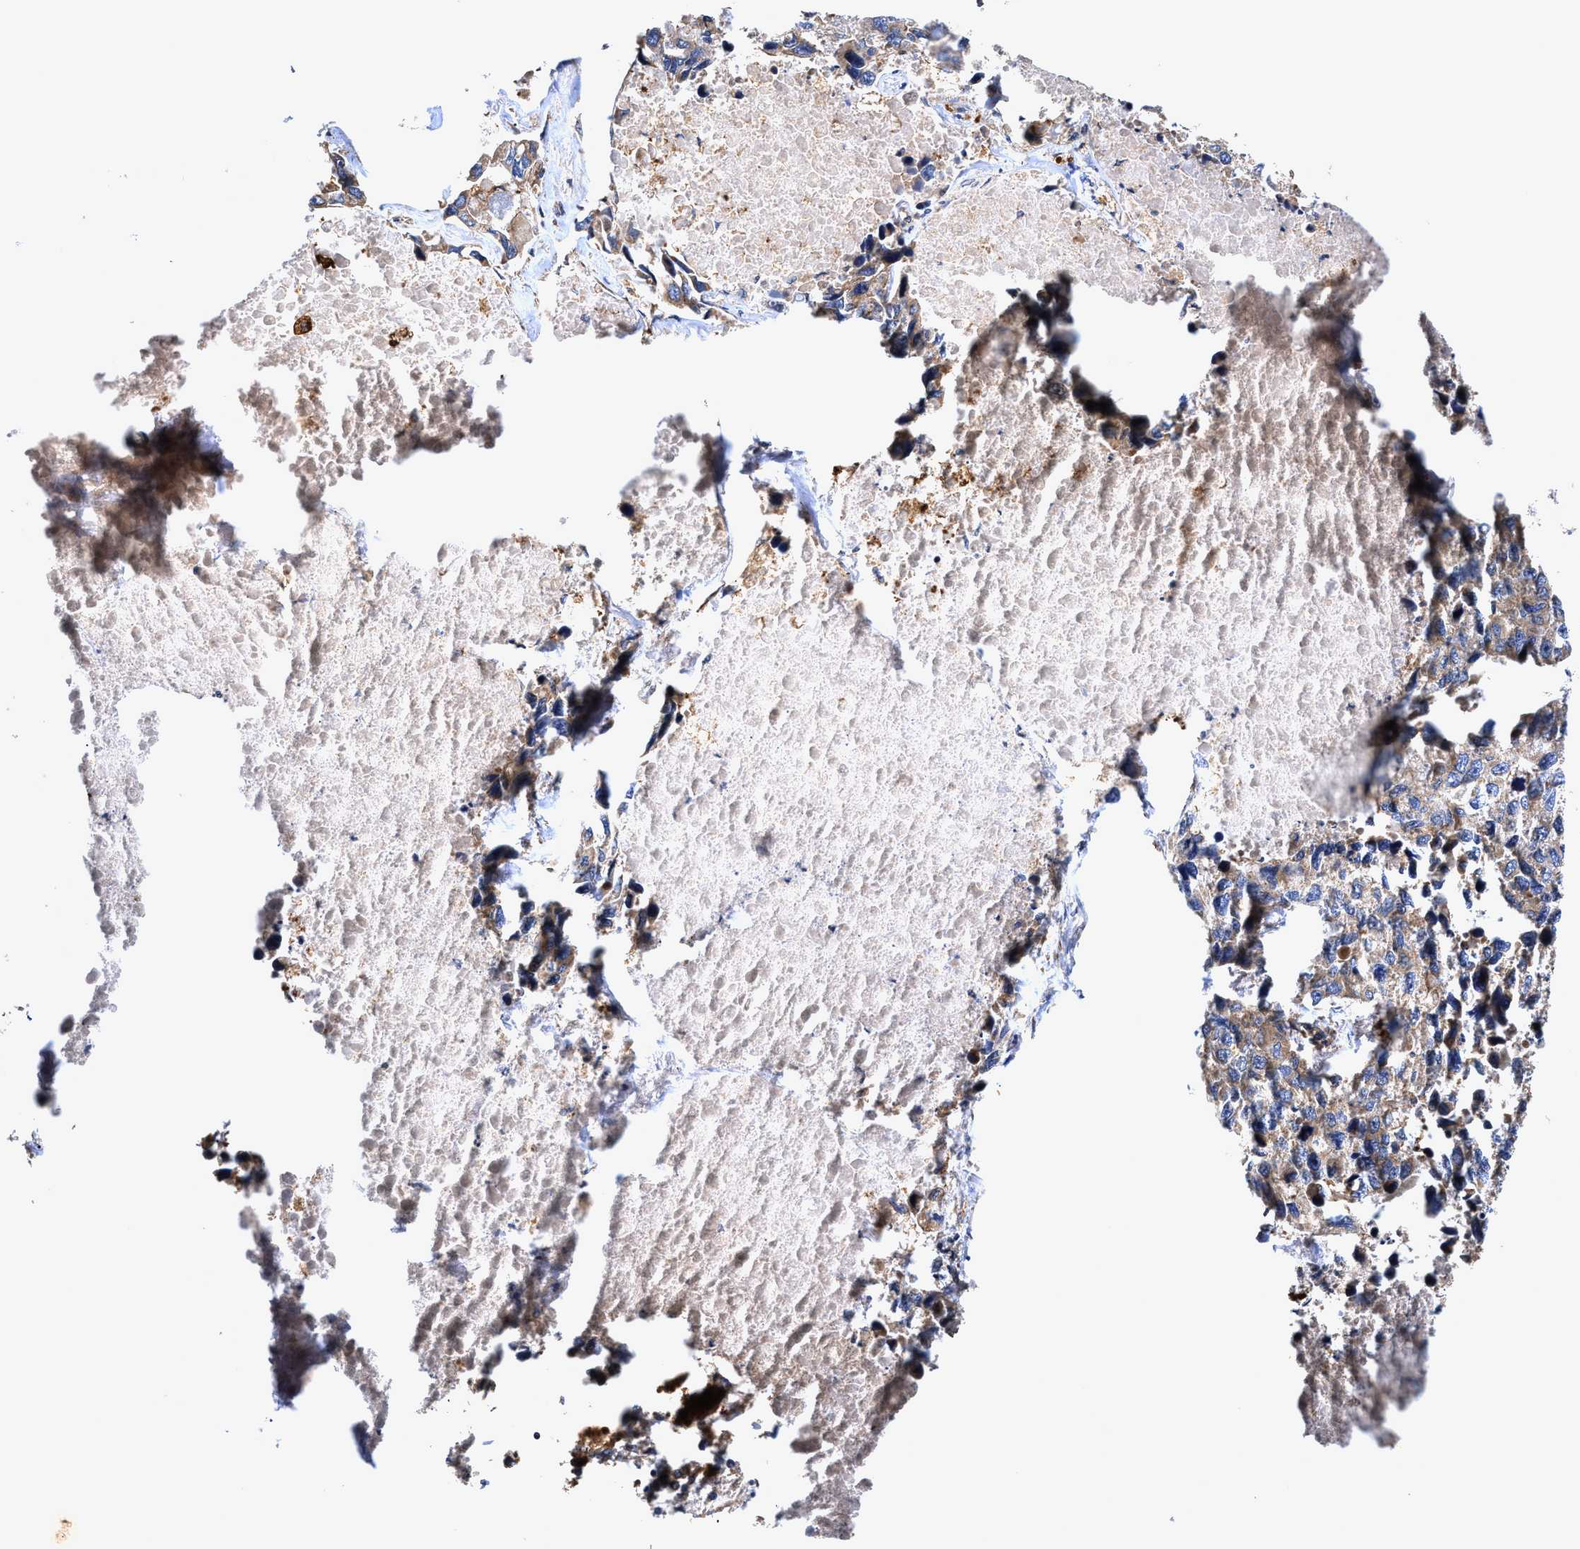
{"staining": {"intensity": "weak", "quantity": ">75%", "location": "cytoplasmic/membranous"}, "tissue": "lung cancer", "cell_type": "Tumor cells", "image_type": "cancer", "snomed": [{"axis": "morphology", "description": "Adenocarcinoma, NOS"}, {"axis": "topography", "description": "Lung"}], "caption": "Human lung cancer (adenocarcinoma) stained with a protein marker displays weak staining in tumor cells.", "gene": "EFNA4", "patient": {"sex": "male", "age": 64}}